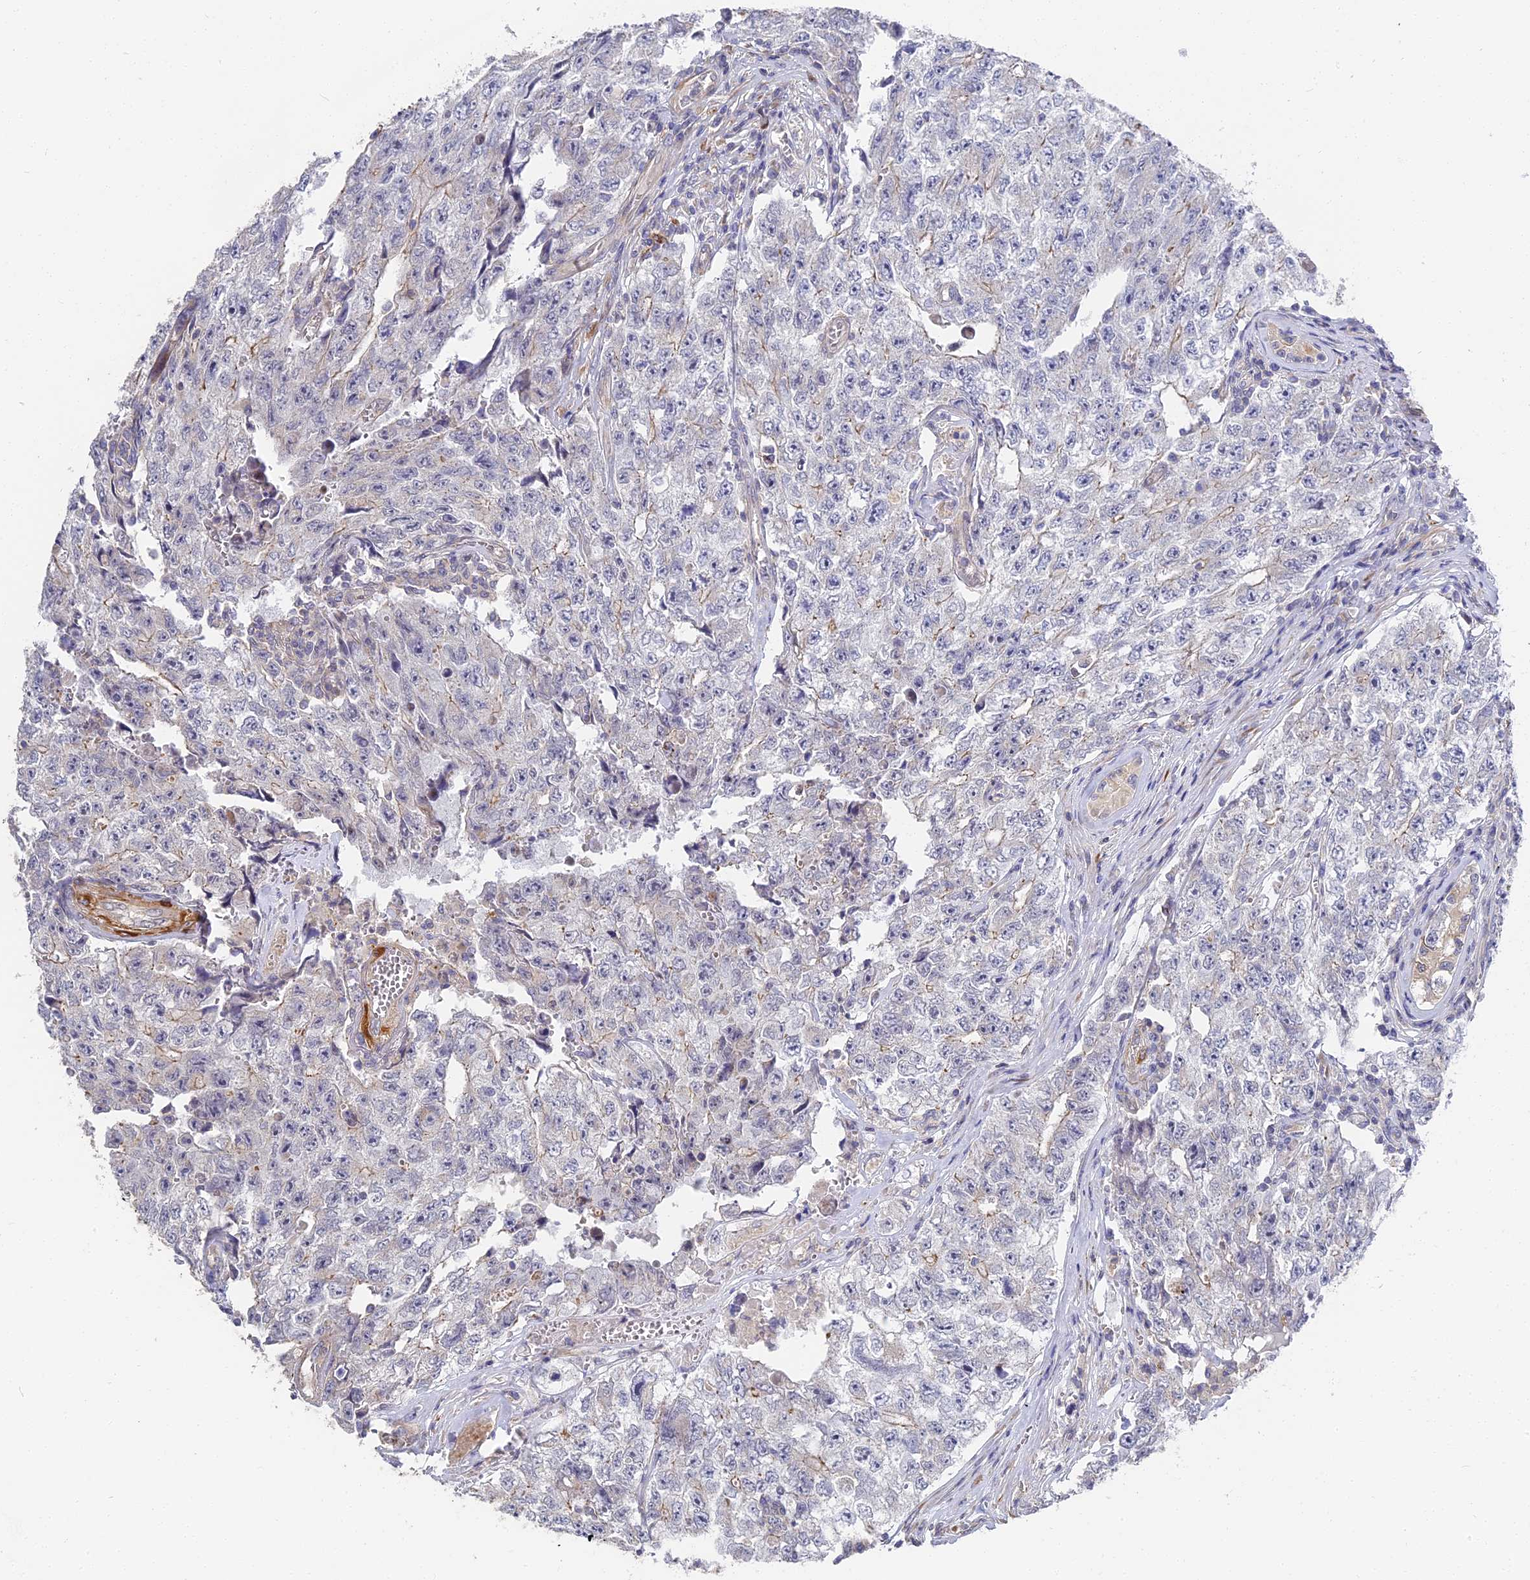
{"staining": {"intensity": "negative", "quantity": "none", "location": "none"}, "tissue": "testis cancer", "cell_type": "Tumor cells", "image_type": "cancer", "snomed": [{"axis": "morphology", "description": "Carcinoma, Embryonal, NOS"}, {"axis": "topography", "description": "Testis"}], "caption": "This is a micrograph of IHC staining of testis embryonal carcinoma, which shows no expression in tumor cells.", "gene": "CCDC113", "patient": {"sex": "male", "age": 17}}